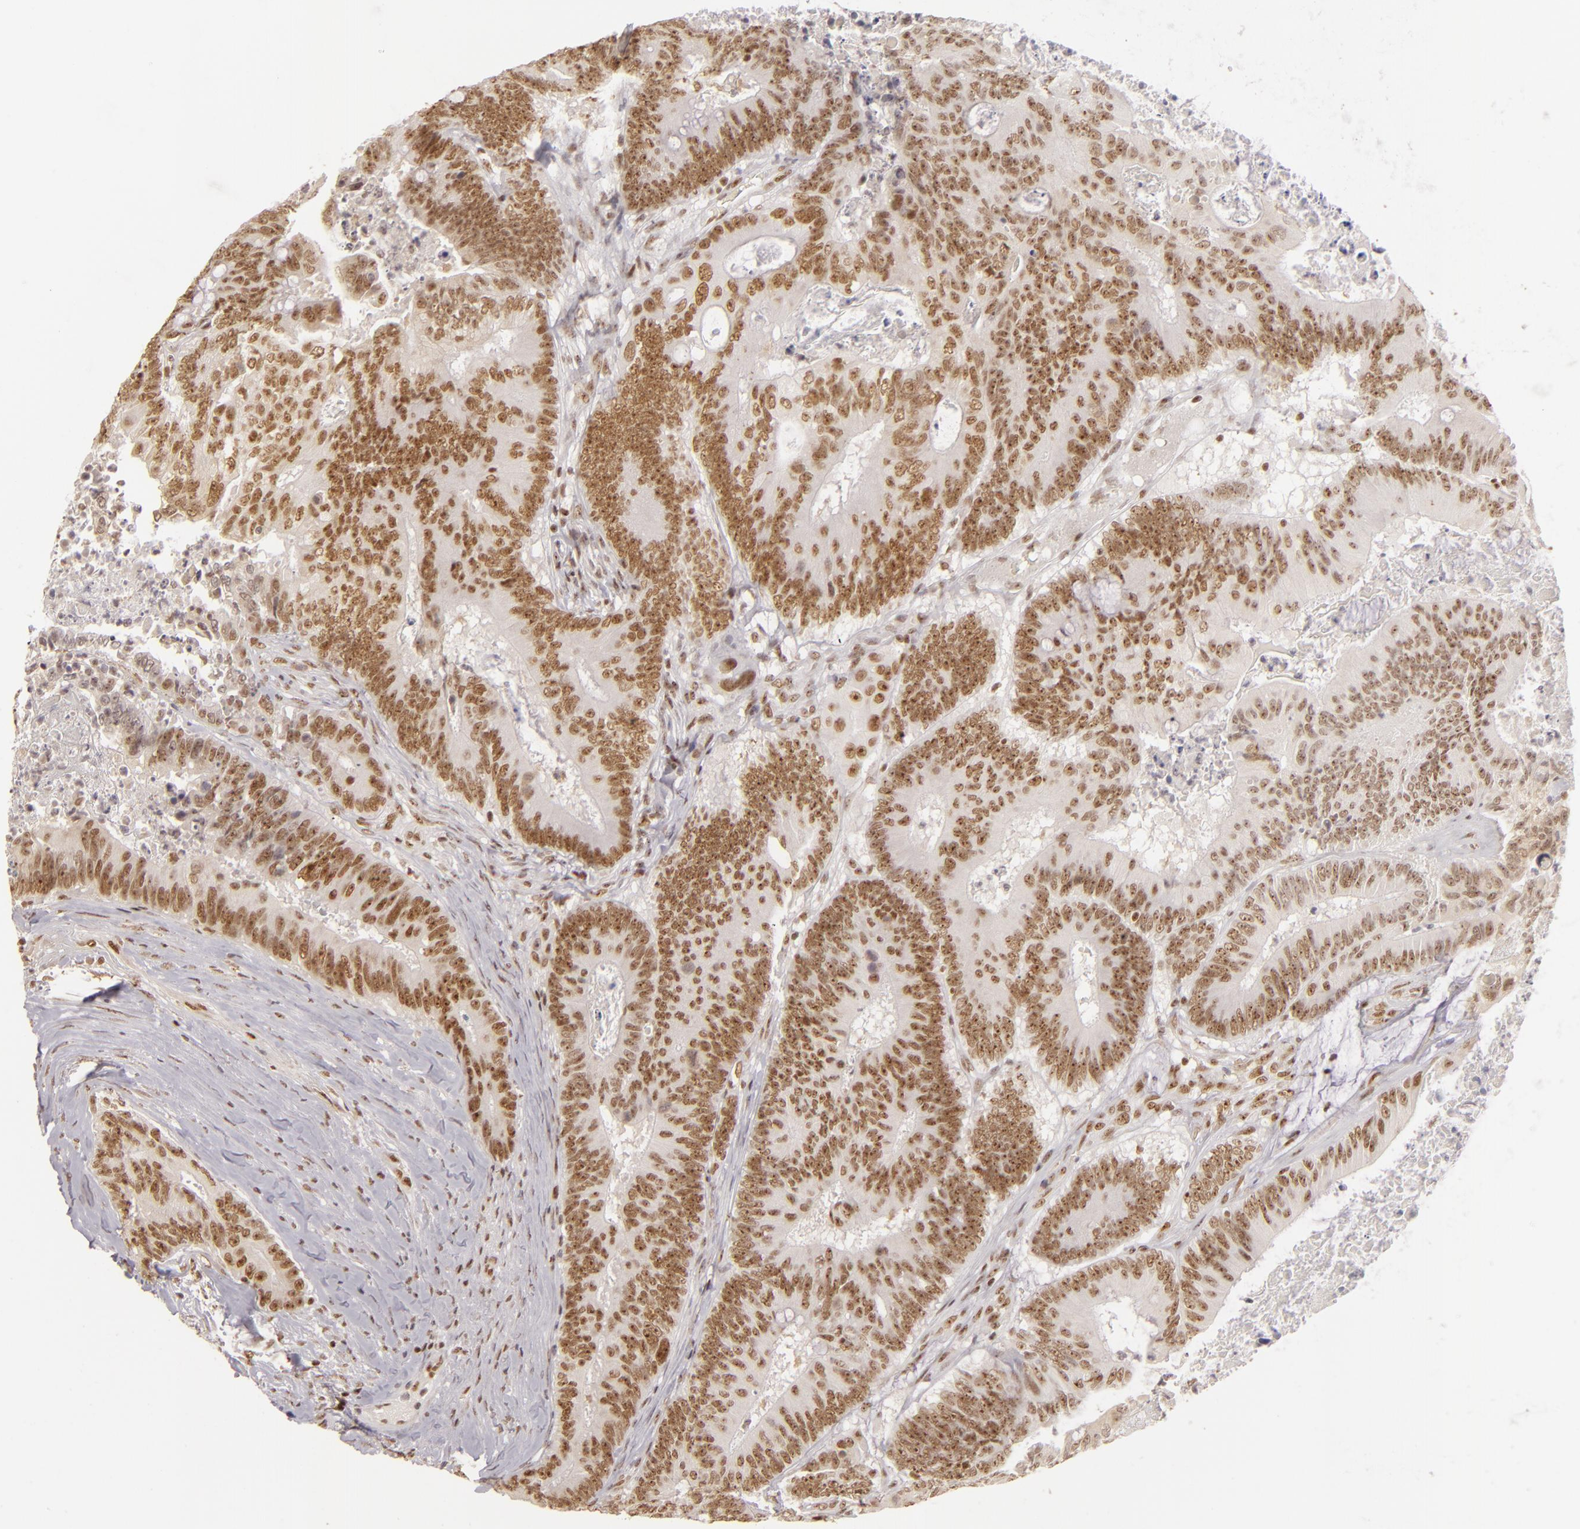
{"staining": {"intensity": "moderate", "quantity": ">75%", "location": "nuclear"}, "tissue": "colorectal cancer", "cell_type": "Tumor cells", "image_type": "cancer", "snomed": [{"axis": "morphology", "description": "Adenocarcinoma, NOS"}, {"axis": "topography", "description": "Colon"}], "caption": "The photomicrograph reveals a brown stain indicating the presence of a protein in the nuclear of tumor cells in colorectal cancer (adenocarcinoma).", "gene": "DAXX", "patient": {"sex": "male", "age": 65}}